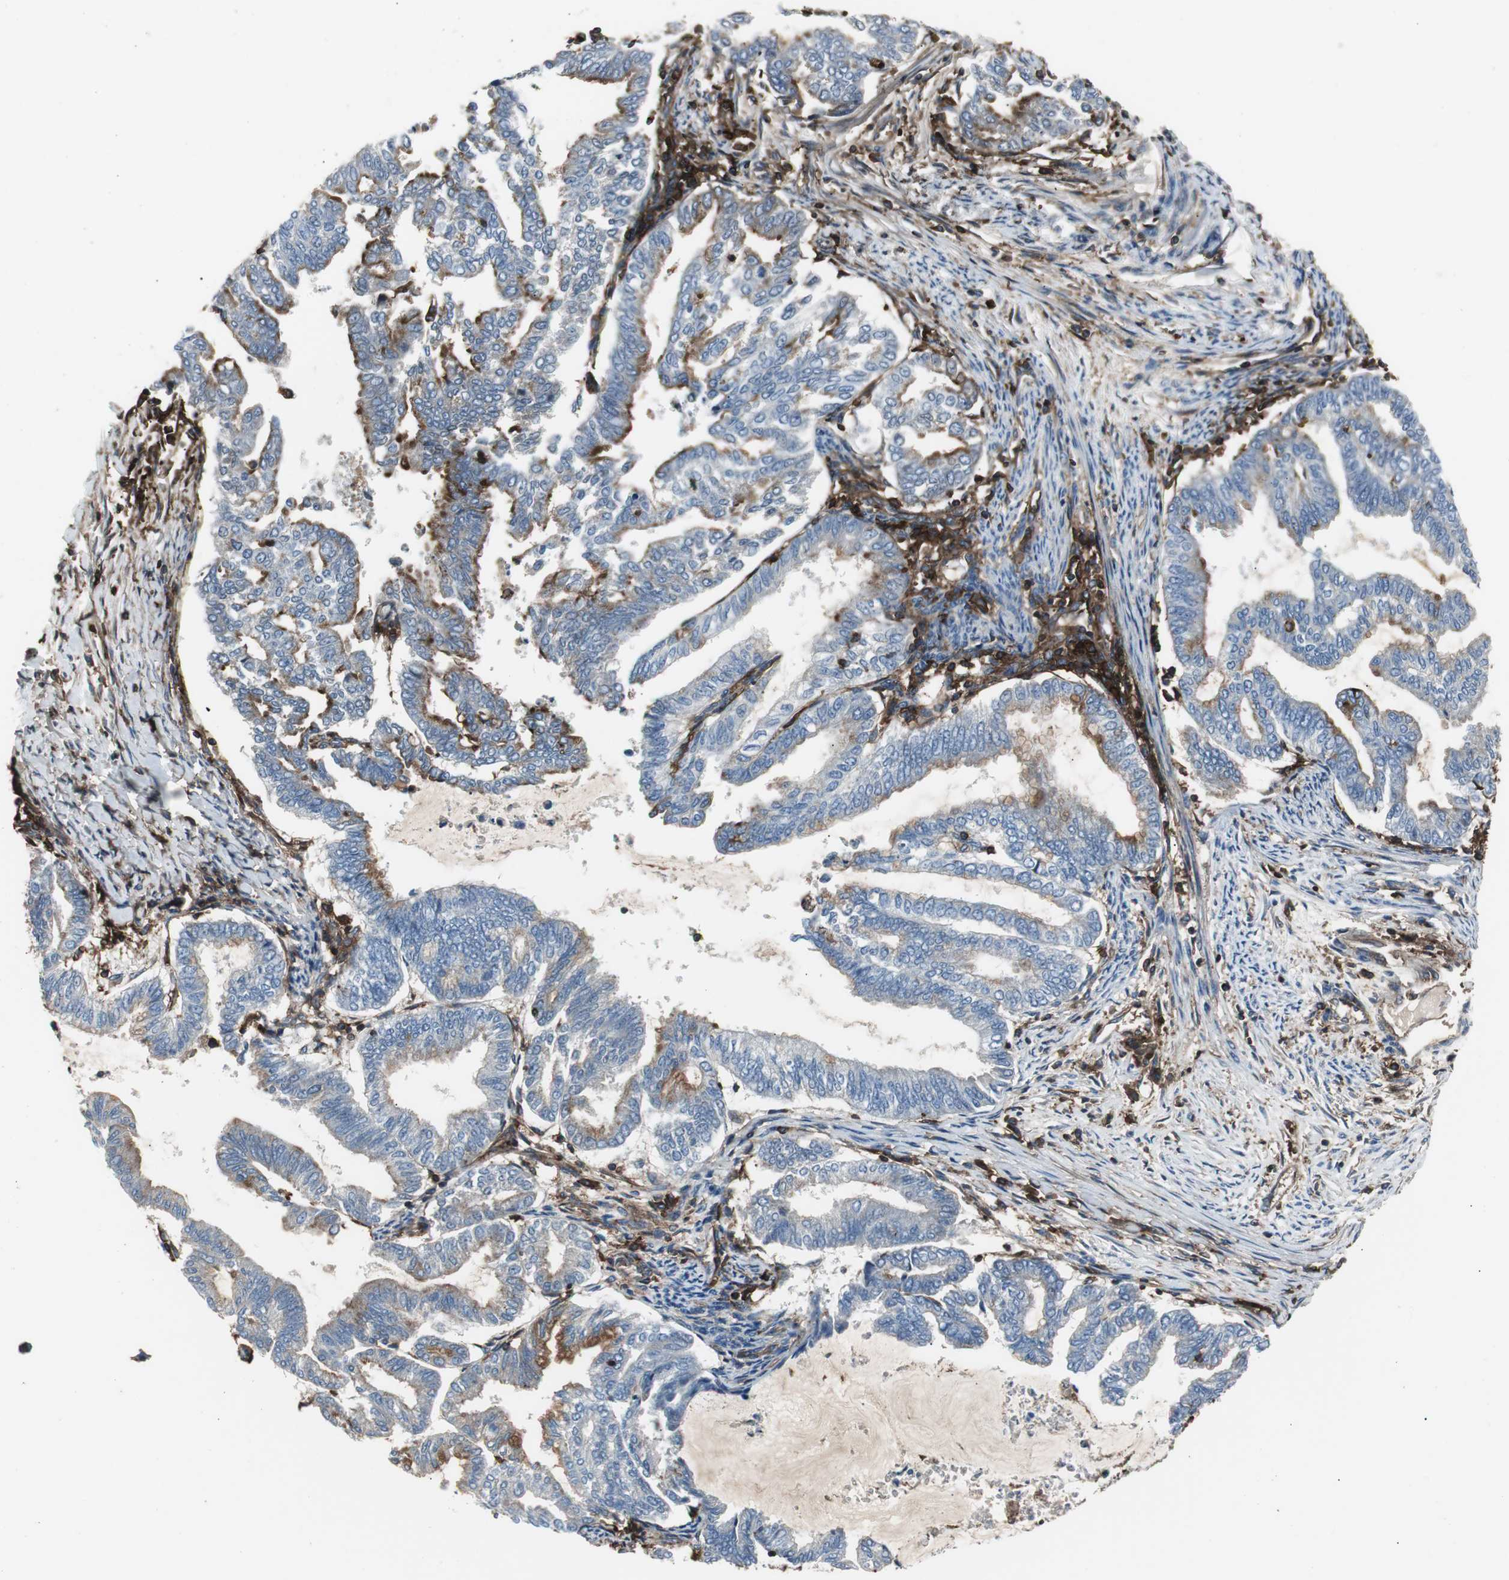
{"staining": {"intensity": "strong", "quantity": "25%-75%", "location": "cytoplasmic/membranous"}, "tissue": "endometrial cancer", "cell_type": "Tumor cells", "image_type": "cancer", "snomed": [{"axis": "morphology", "description": "Adenocarcinoma, NOS"}, {"axis": "topography", "description": "Endometrium"}], "caption": "Endometrial adenocarcinoma tissue shows strong cytoplasmic/membranous expression in approximately 25%-75% of tumor cells", "gene": "B2M", "patient": {"sex": "female", "age": 79}}